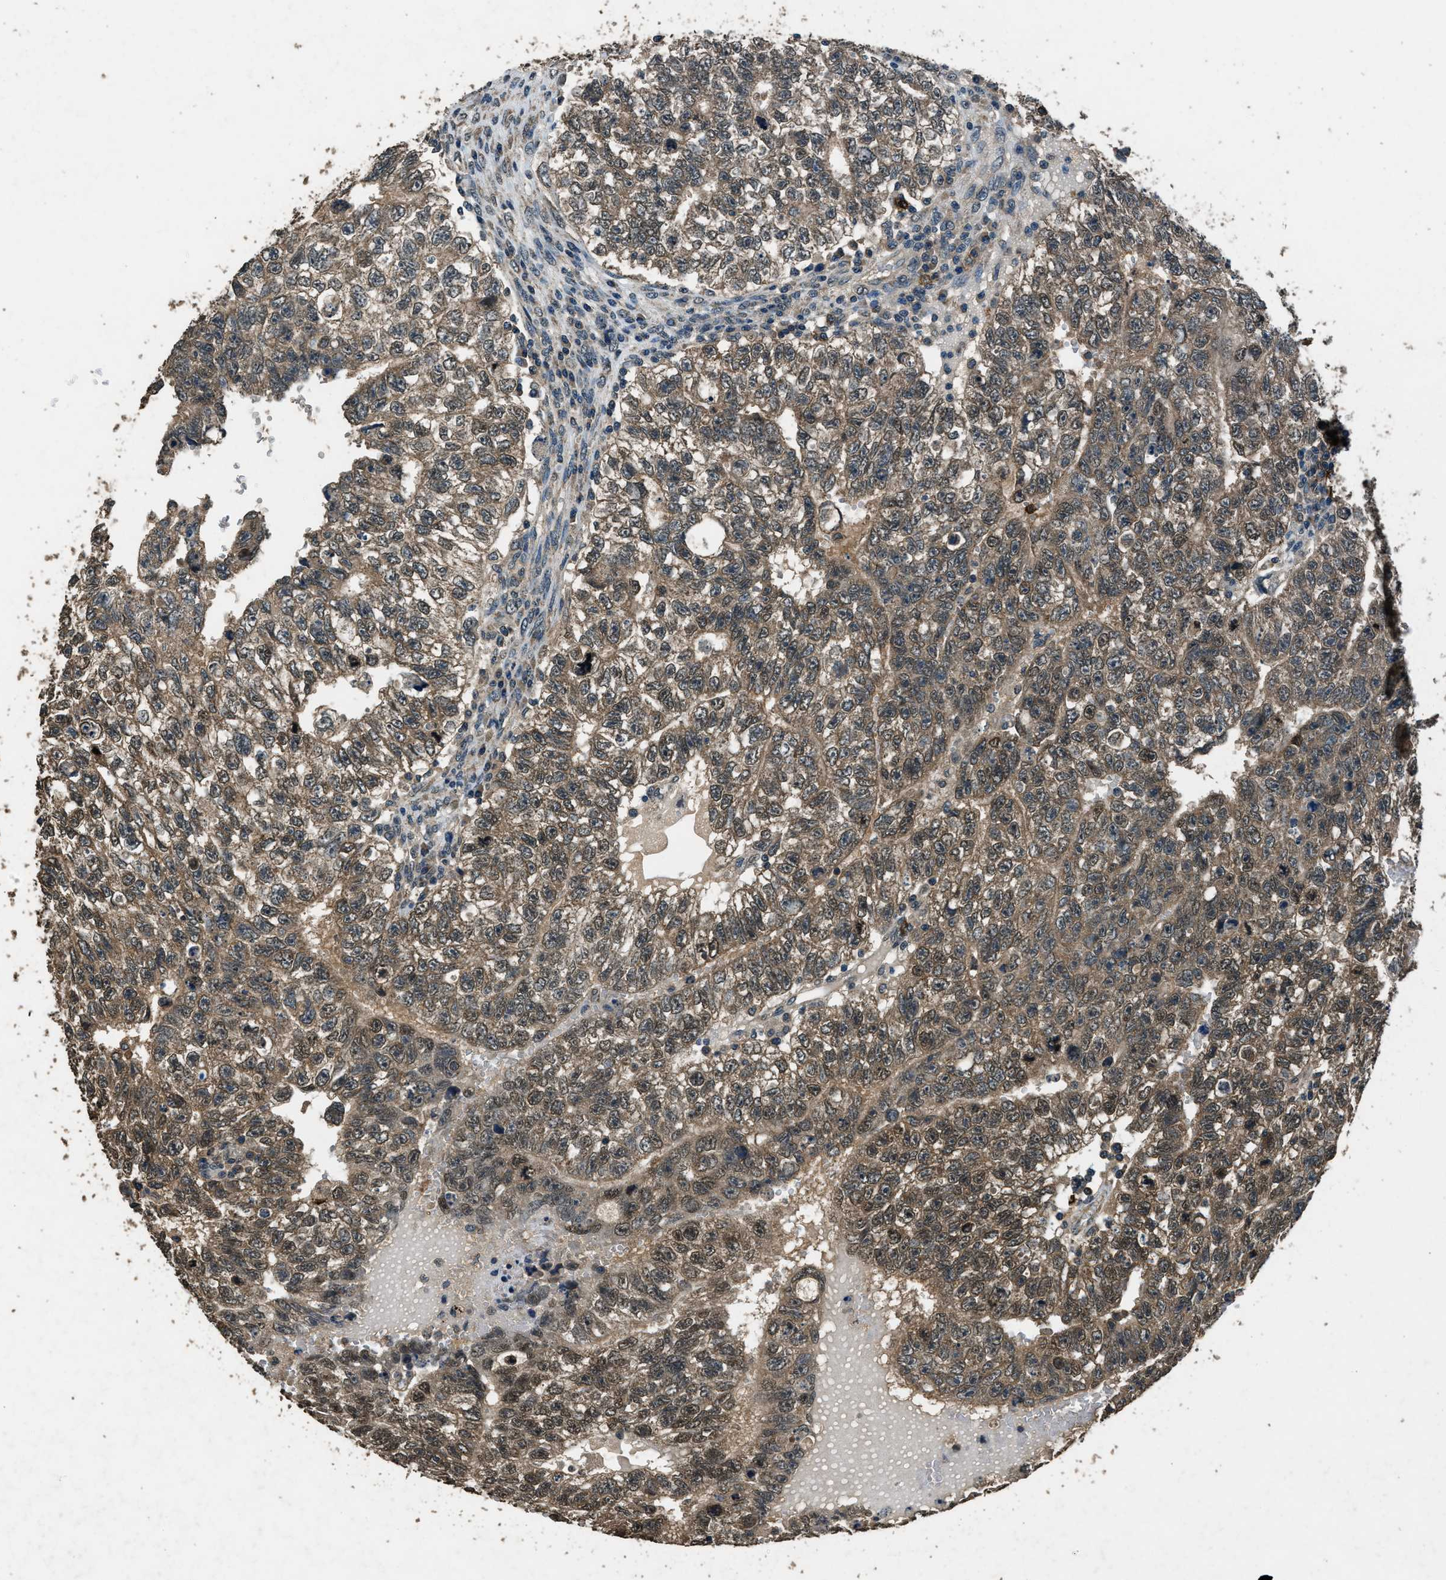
{"staining": {"intensity": "moderate", "quantity": ">75%", "location": "cytoplasmic/membranous"}, "tissue": "testis cancer", "cell_type": "Tumor cells", "image_type": "cancer", "snomed": [{"axis": "morphology", "description": "Seminoma, NOS"}, {"axis": "morphology", "description": "Carcinoma, Embryonal, NOS"}, {"axis": "topography", "description": "Testis"}], "caption": "Immunohistochemical staining of human testis cancer demonstrates medium levels of moderate cytoplasmic/membranous staining in approximately >75% of tumor cells. The protein of interest is shown in brown color, while the nuclei are stained blue.", "gene": "SALL3", "patient": {"sex": "male", "age": 38}}